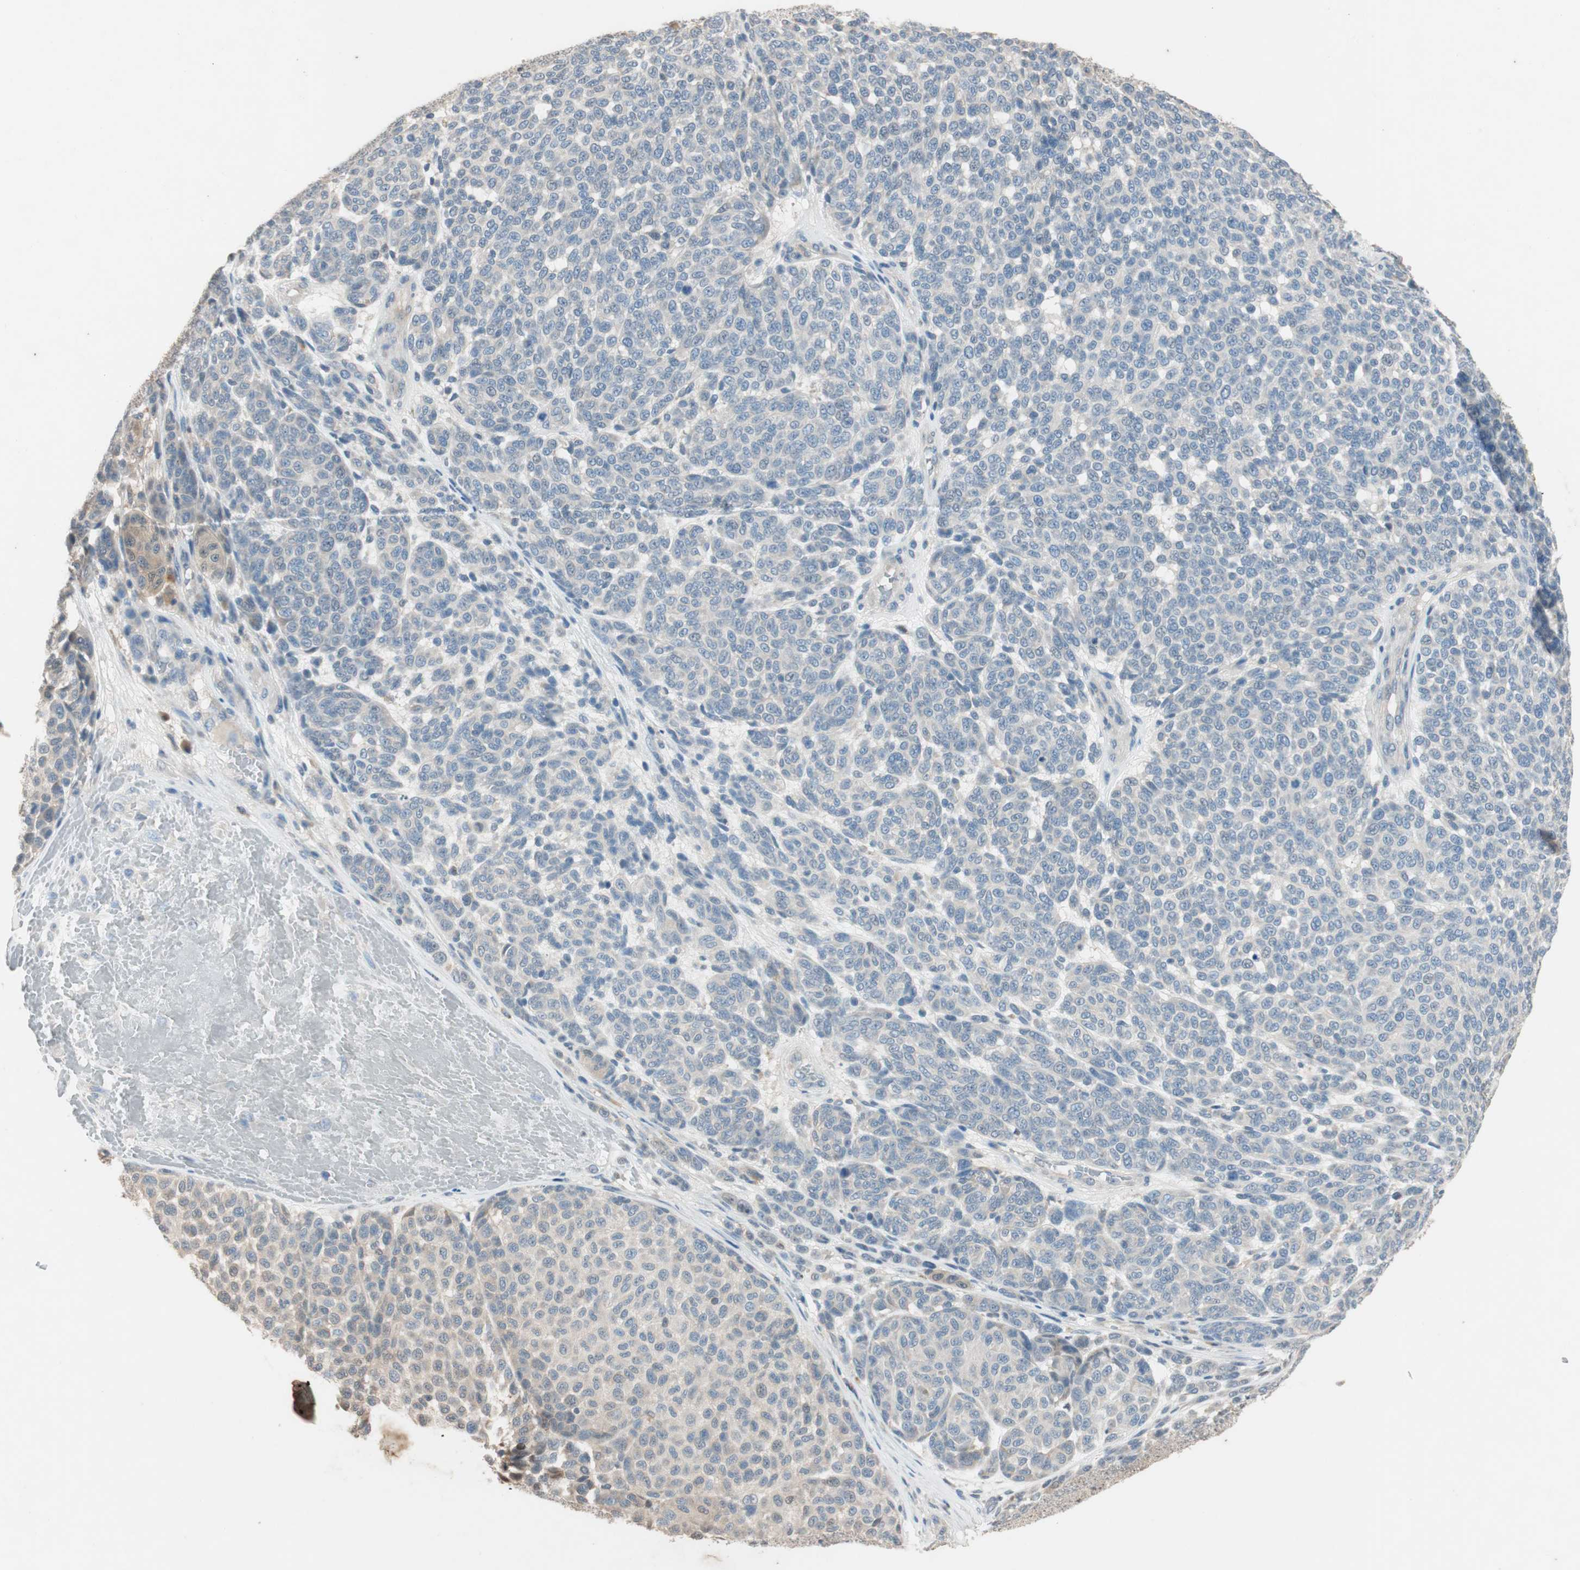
{"staining": {"intensity": "weak", "quantity": "<25%", "location": "cytoplasmic/membranous"}, "tissue": "melanoma", "cell_type": "Tumor cells", "image_type": "cancer", "snomed": [{"axis": "morphology", "description": "Malignant melanoma, NOS"}, {"axis": "topography", "description": "Skin"}], "caption": "Tumor cells show no significant staining in malignant melanoma.", "gene": "SERPINB5", "patient": {"sex": "male", "age": 59}}